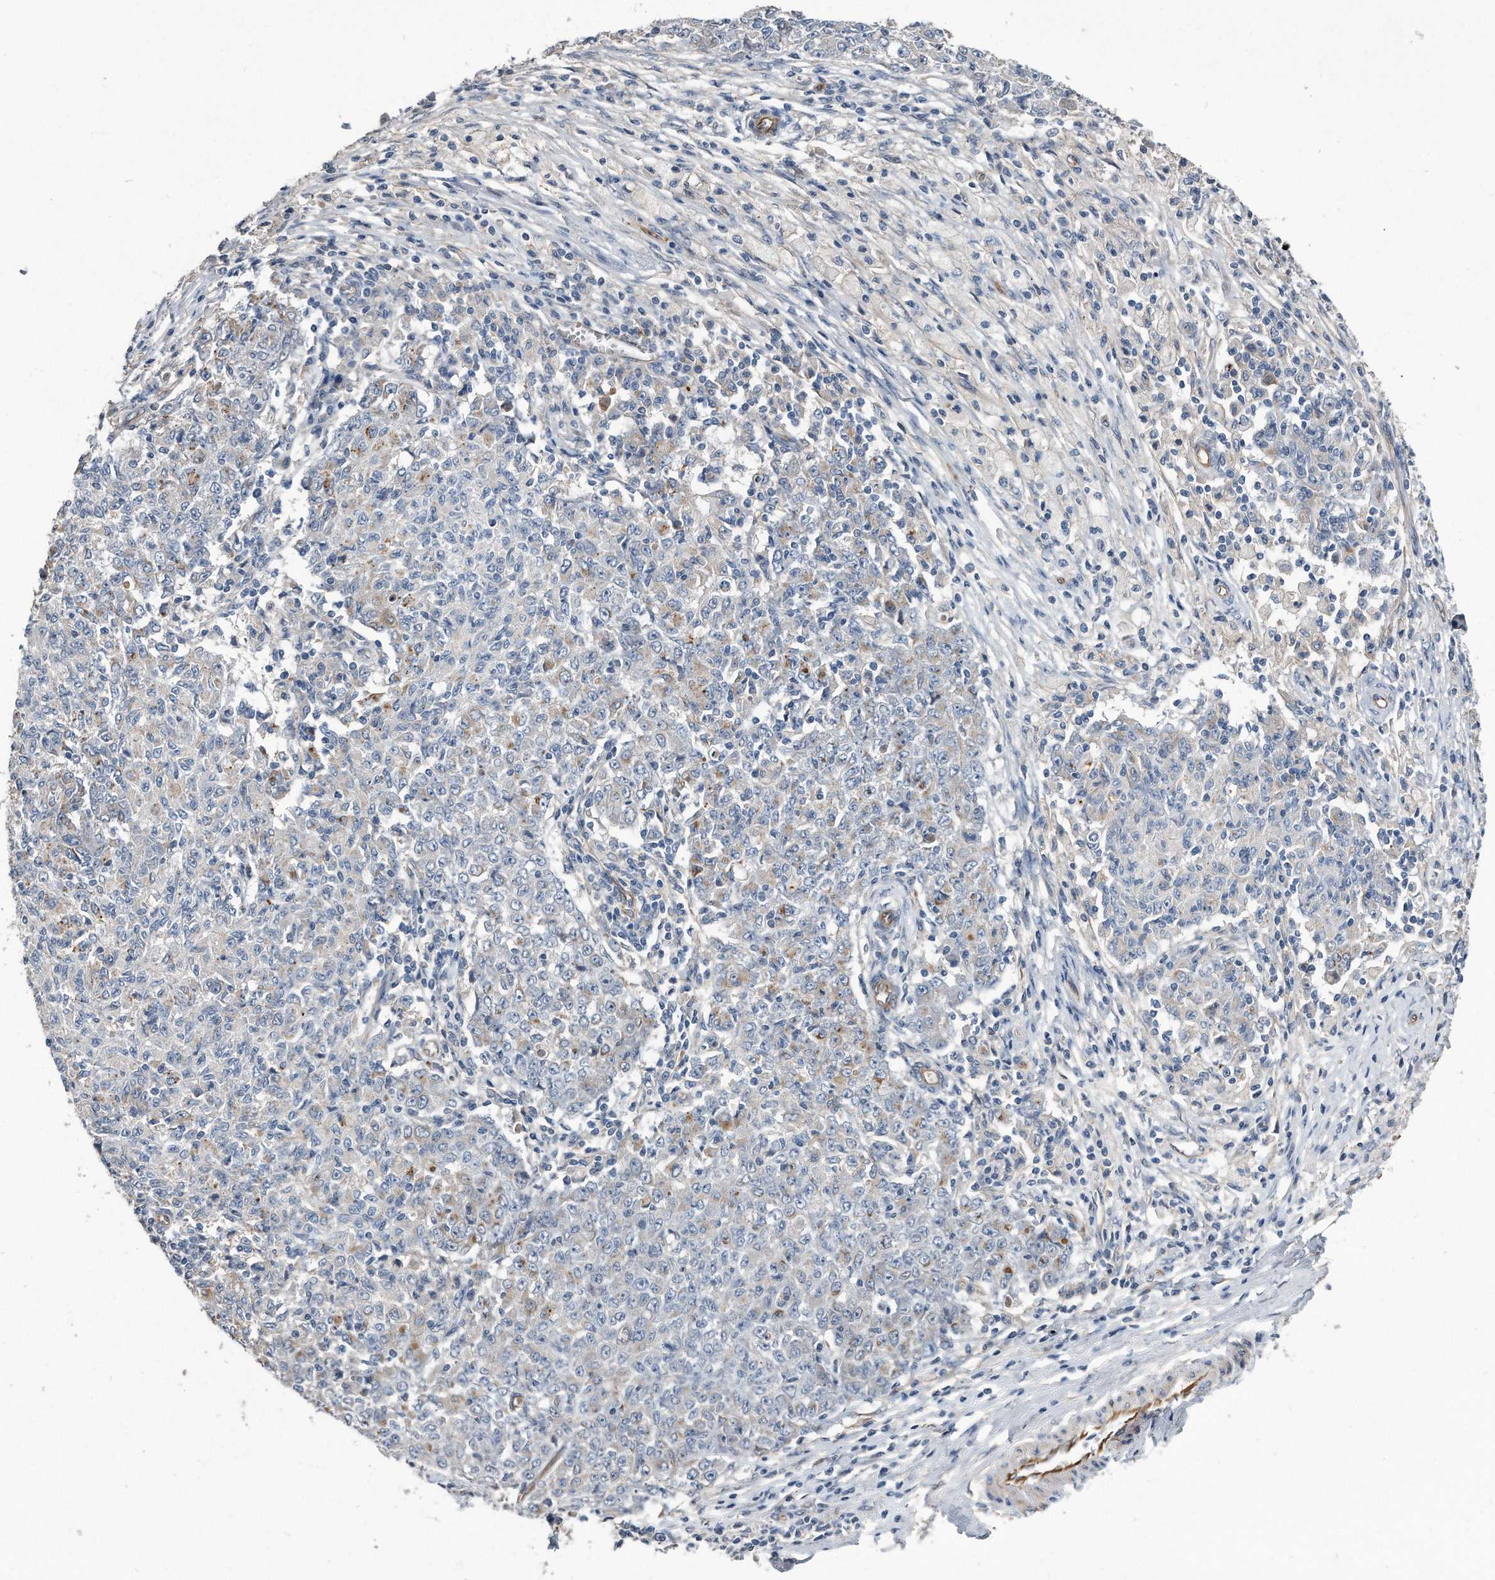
{"staining": {"intensity": "weak", "quantity": "<25%", "location": "cytoplasmic/membranous"}, "tissue": "ovarian cancer", "cell_type": "Tumor cells", "image_type": "cancer", "snomed": [{"axis": "morphology", "description": "Carcinoma, endometroid"}, {"axis": "topography", "description": "Ovary"}], "caption": "DAB immunohistochemical staining of human ovarian cancer demonstrates no significant staining in tumor cells.", "gene": "GPC1", "patient": {"sex": "female", "age": 42}}